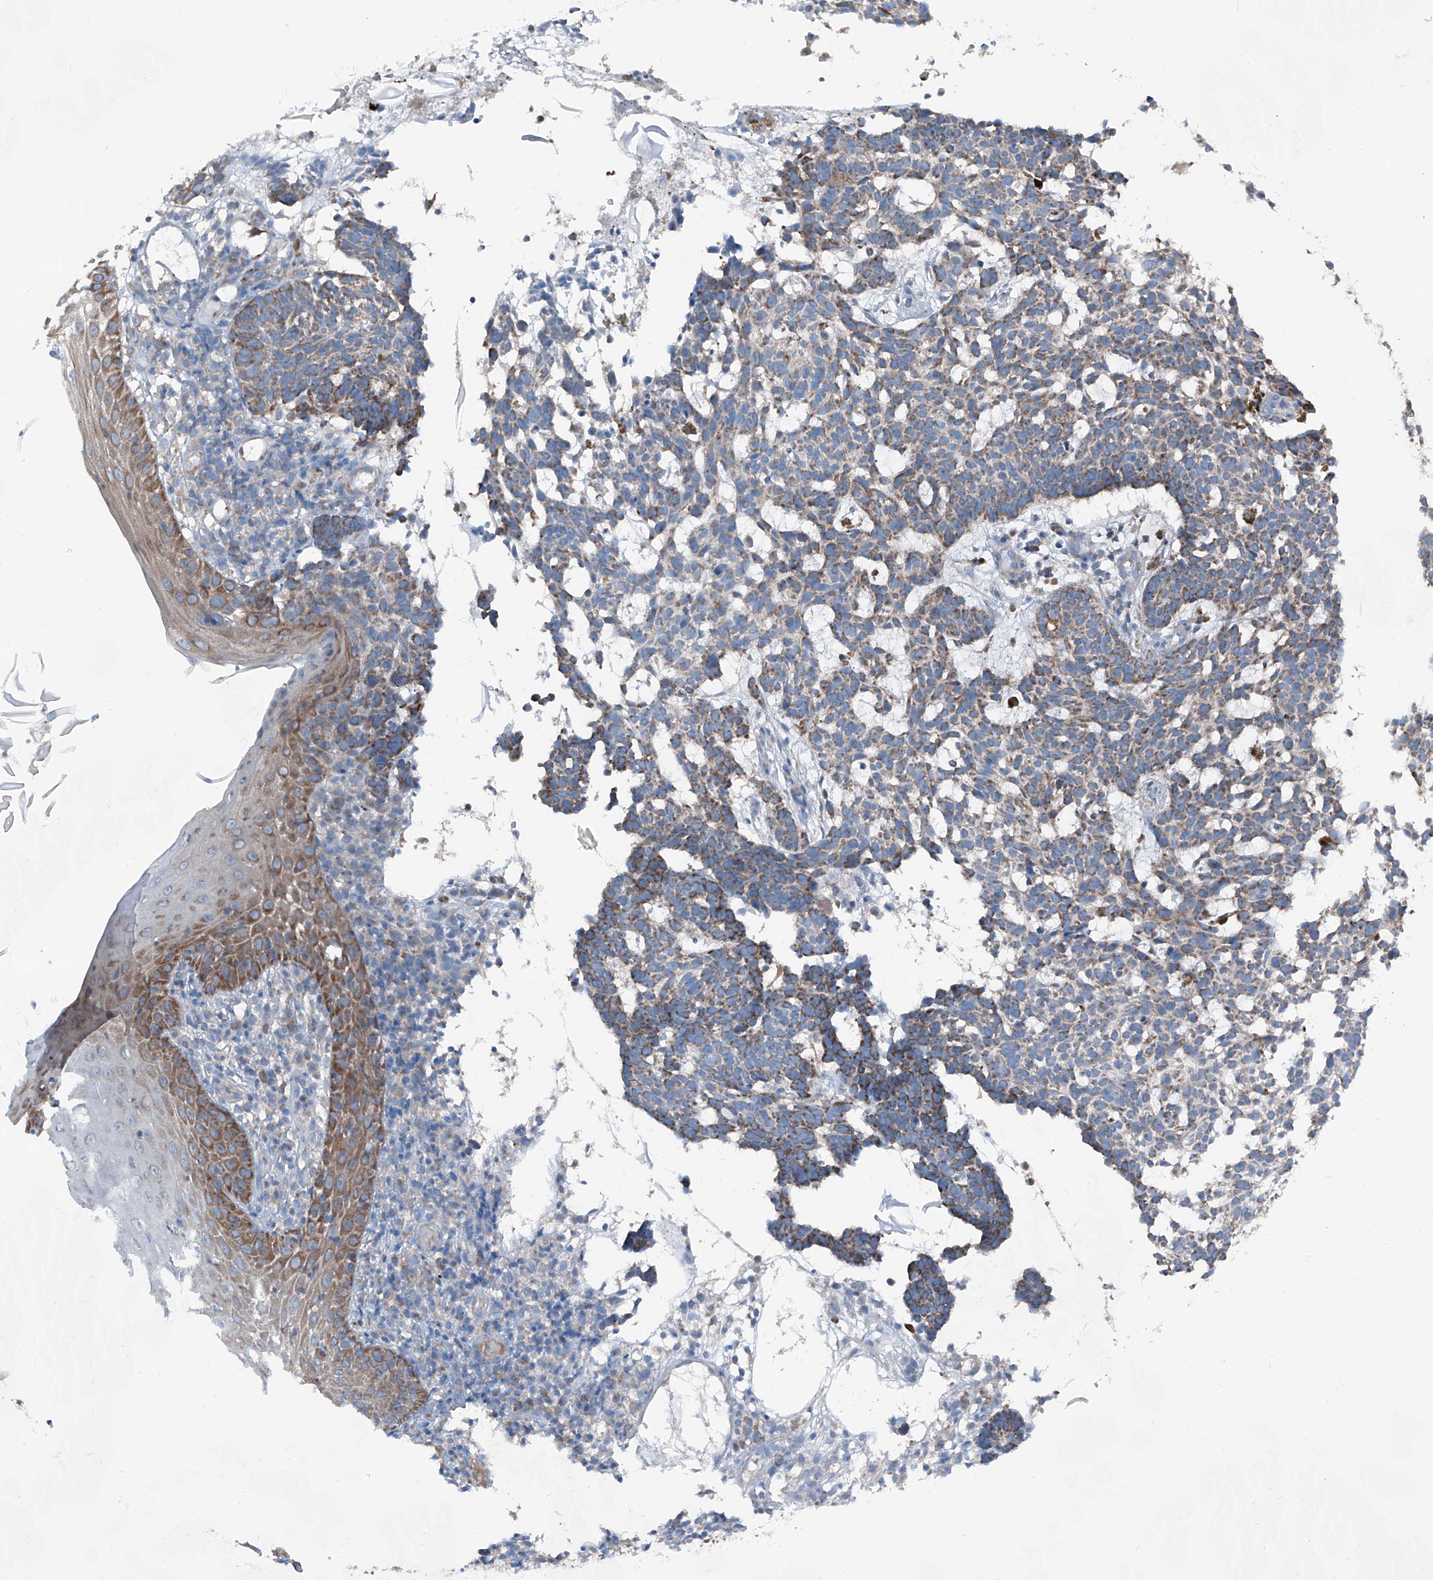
{"staining": {"intensity": "moderate", "quantity": ">75%", "location": "cytoplasmic/membranous"}, "tissue": "skin cancer", "cell_type": "Tumor cells", "image_type": "cancer", "snomed": [{"axis": "morphology", "description": "Basal cell carcinoma"}, {"axis": "topography", "description": "Skin"}], "caption": "Skin cancer tissue displays moderate cytoplasmic/membranous positivity in approximately >75% of tumor cells, visualized by immunohistochemistry.", "gene": "GPAT3", "patient": {"sex": "male", "age": 85}}